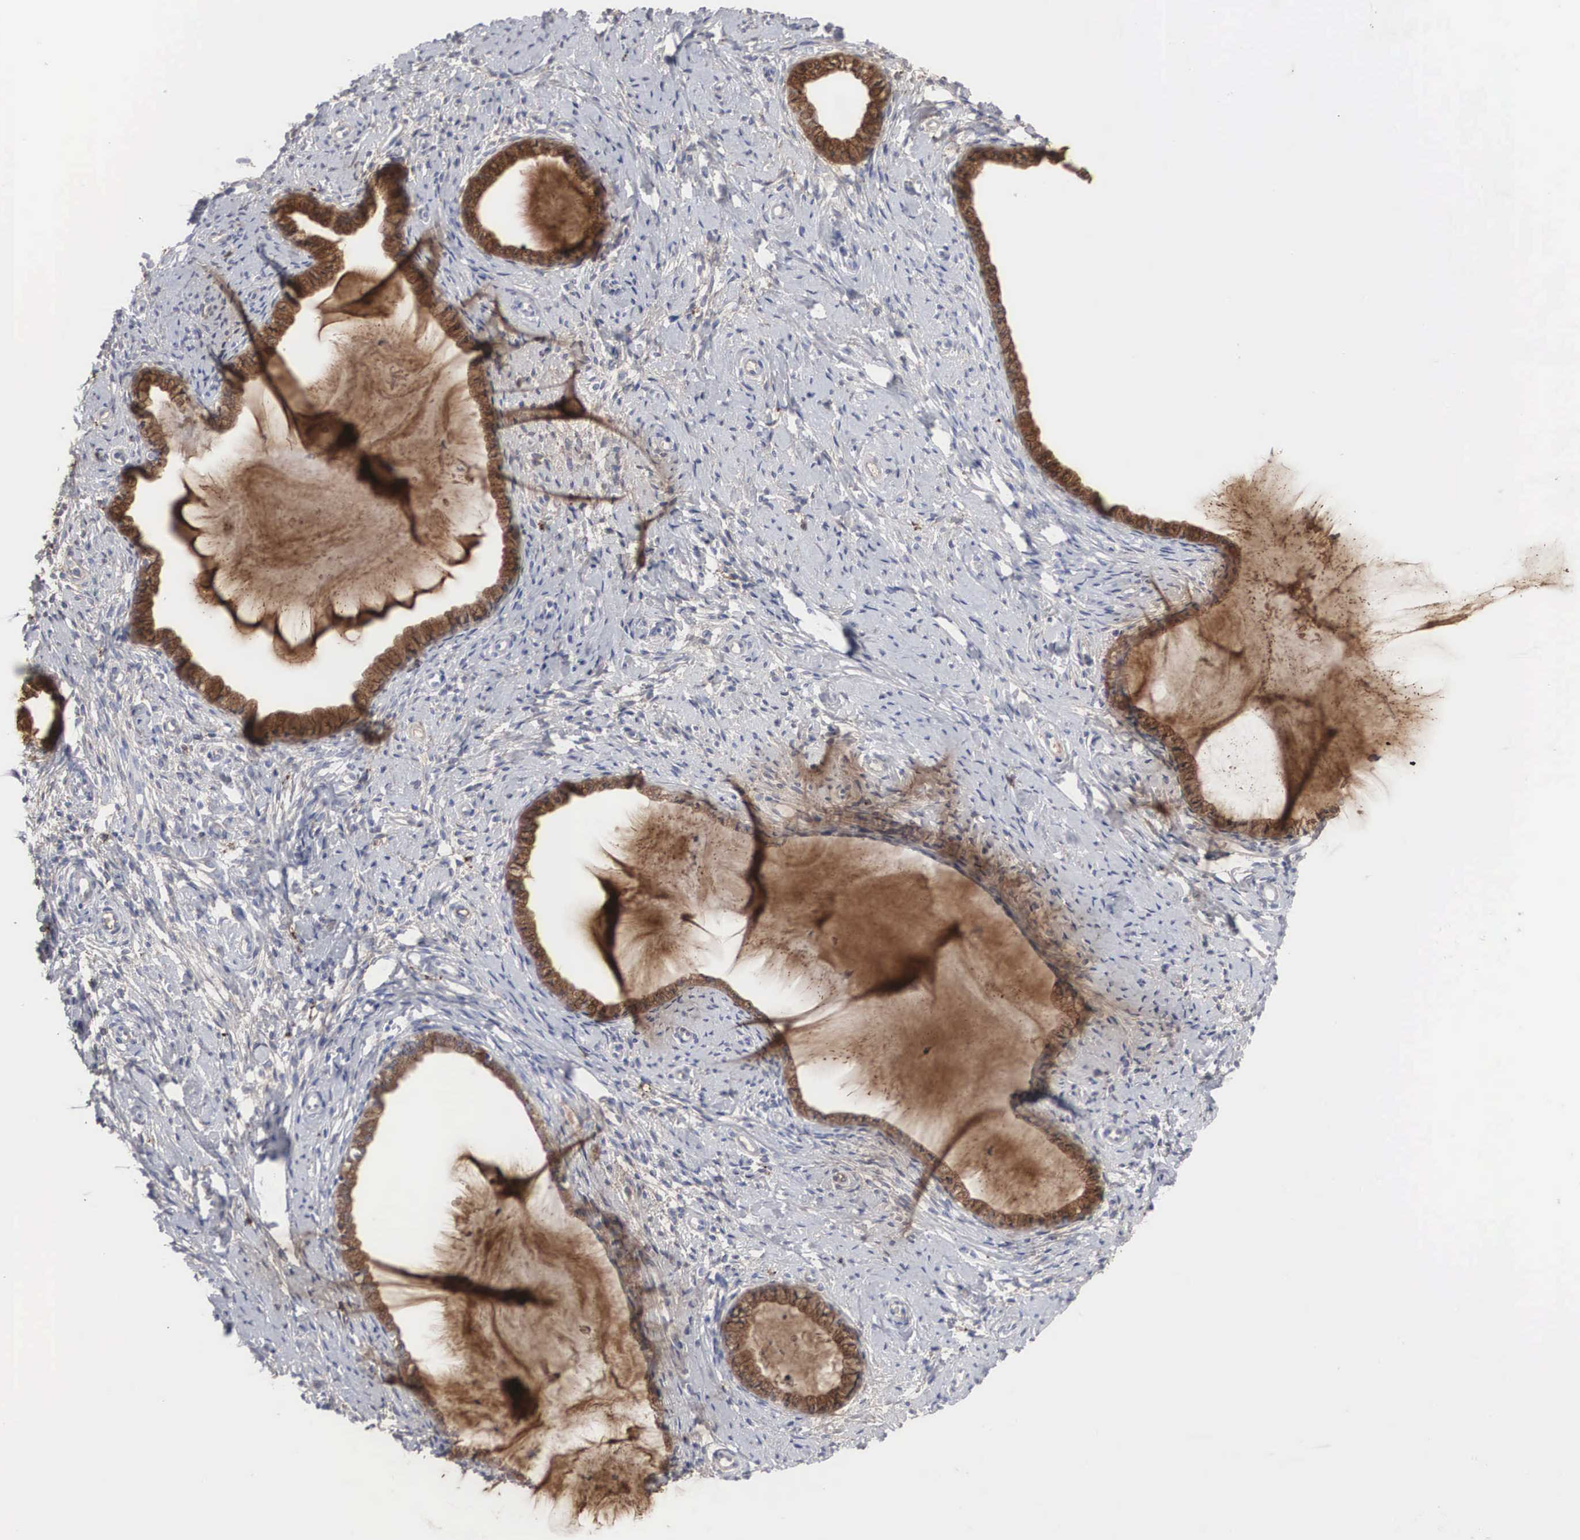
{"staining": {"intensity": "moderate", "quantity": ">75%", "location": "cytoplasmic/membranous"}, "tissue": "cervix", "cell_type": "Glandular cells", "image_type": "normal", "snomed": [{"axis": "morphology", "description": "Normal tissue, NOS"}, {"axis": "topography", "description": "Cervix"}], "caption": "Cervix stained with immunohistochemistry (IHC) shows moderate cytoplasmic/membranous positivity in approximately >75% of glandular cells. (DAB (3,3'-diaminobenzidine) IHC with brightfield microscopy, high magnification).", "gene": "LGALS3BP", "patient": {"sex": "female", "age": 70}}